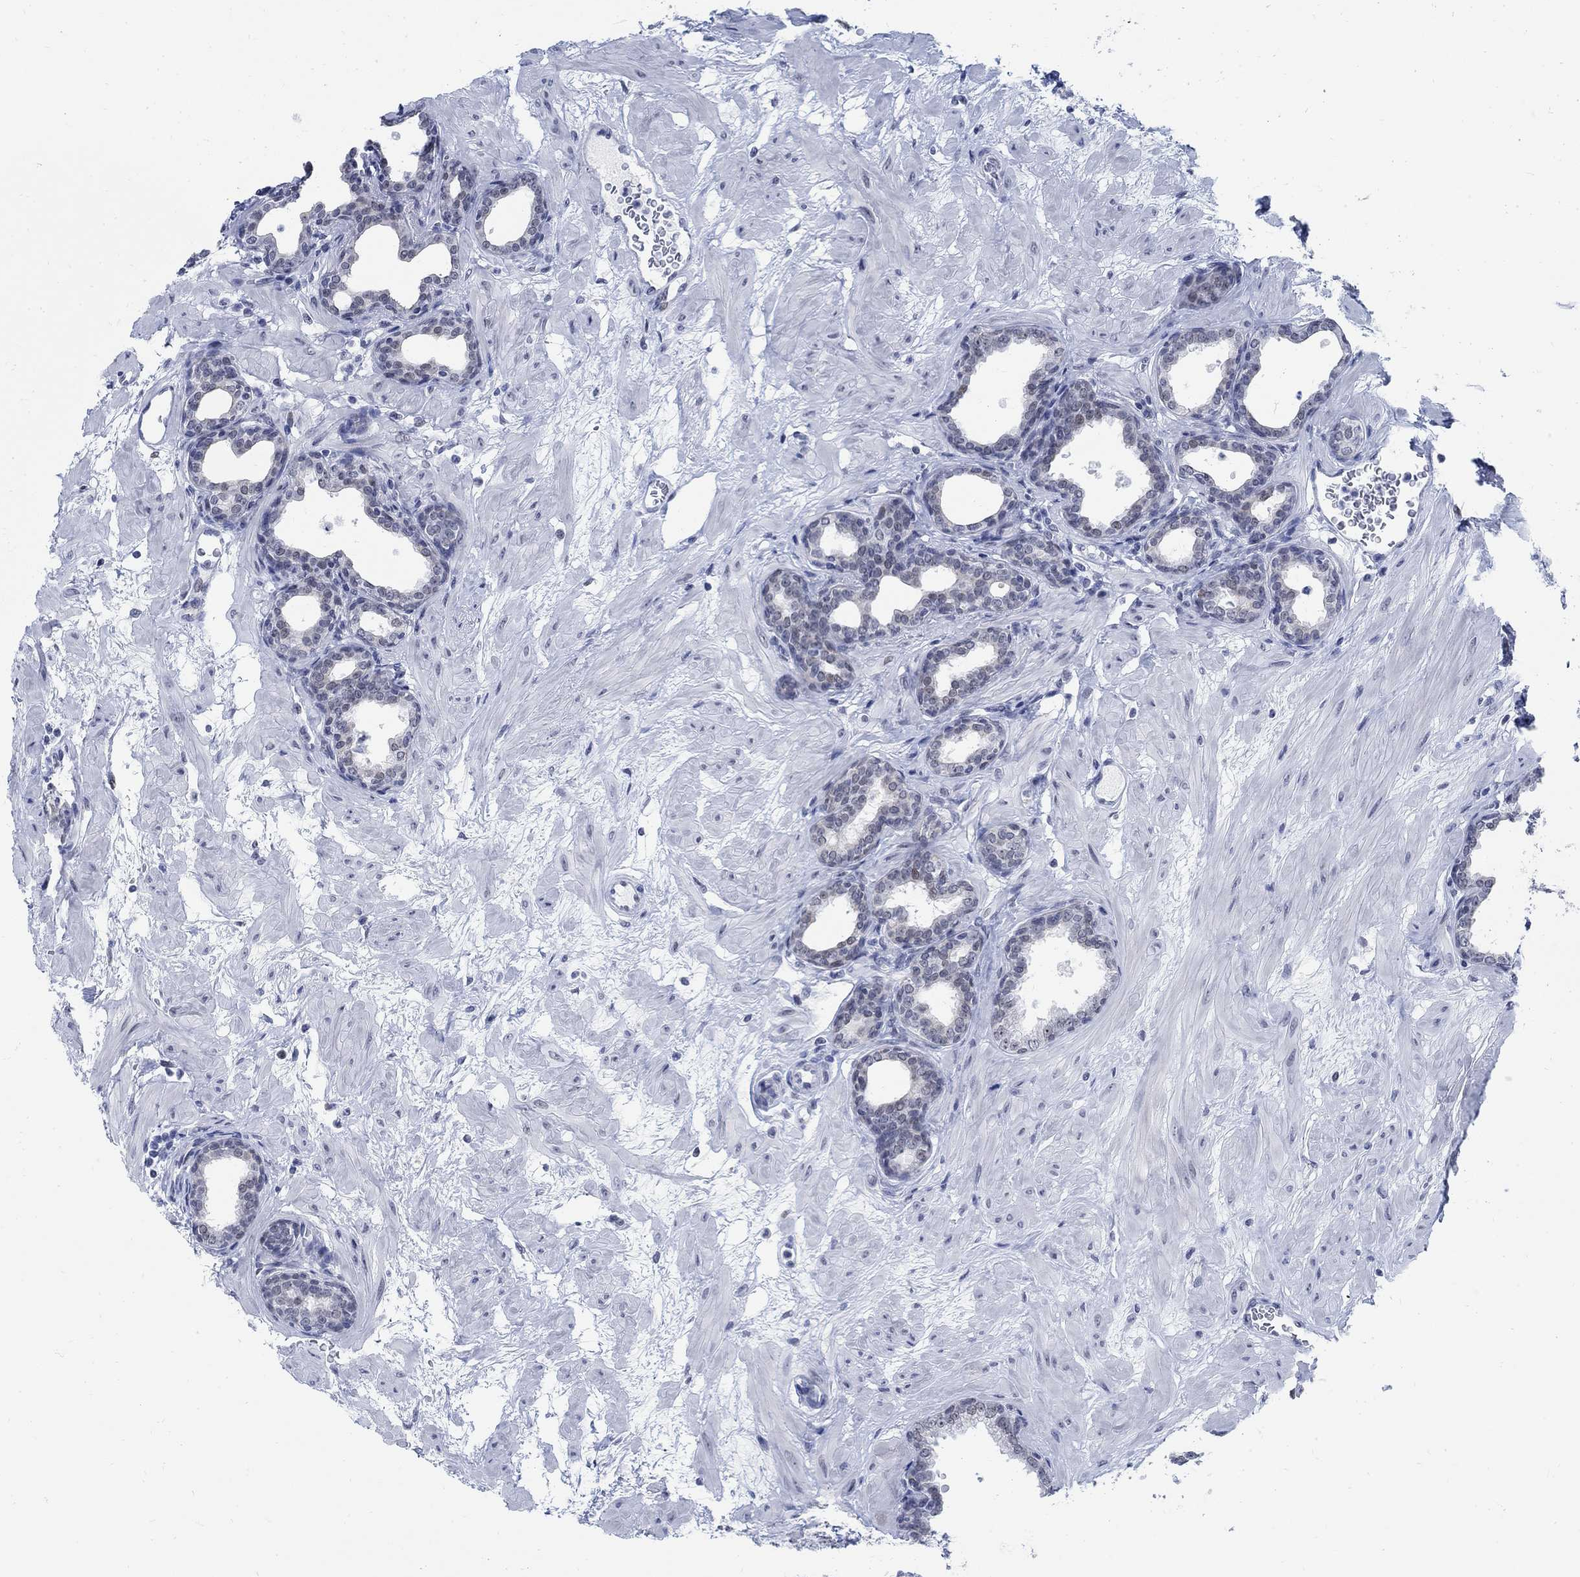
{"staining": {"intensity": "negative", "quantity": "none", "location": "none"}, "tissue": "prostate", "cell_type": "Glandular cells", "image_type": "normal", "snomed": [{"axis": "morphology", "description": "Normal tissue, NOS"}, {"axis": "topography", "description": "Prostate"}], "caption": "DAB immunohistochemical staining of normal prostate shows no significant positivity in glandular cells. Brightfield microscopy of immunohistochemistry (IHC) stained with DAB (brown) and hematoxylin (blue), captured at high magnification.", "gene": "DLK1", "patient": {"sex": "male", "age": 37}}